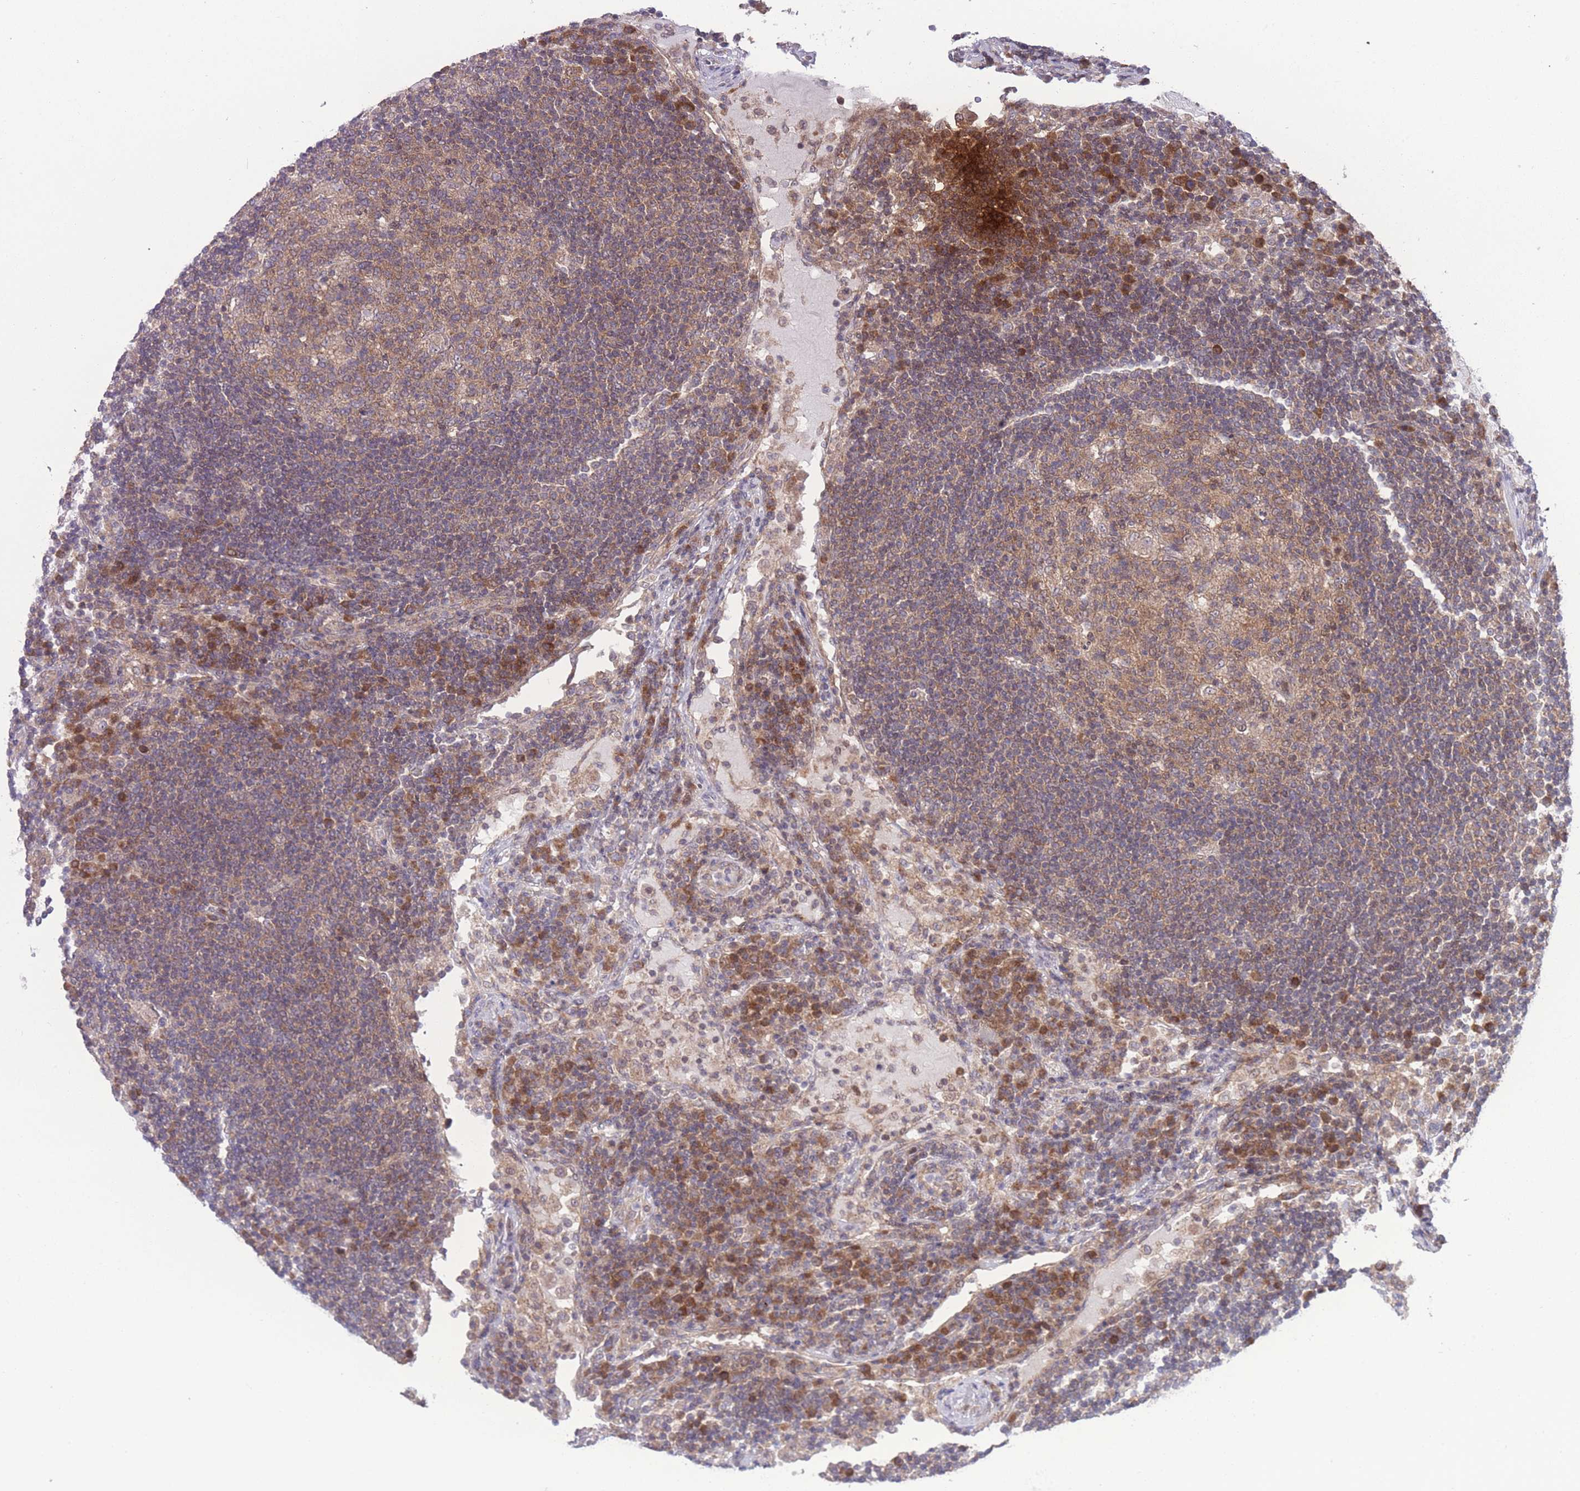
{"staining": {"intensity": "moderate", "quantity": ">75%", "location": "cytoplasmic/membranous"}, "tissue": "lymph node", "cell_type": "Germinal center cells", "image_type": "normal", "snomed": [{"axis": "morphology", "description": "Normal tissue, NOS"}, {"axis": "topography", "description": "Lymph node"}], "caption": "Germinal center cells demonstrate moderate cytoplasmic/membranous staining in about >75% of cells in normal lymph node.", "gene": "RIC8A", "patient": {"sex": "female", "age": 53}}